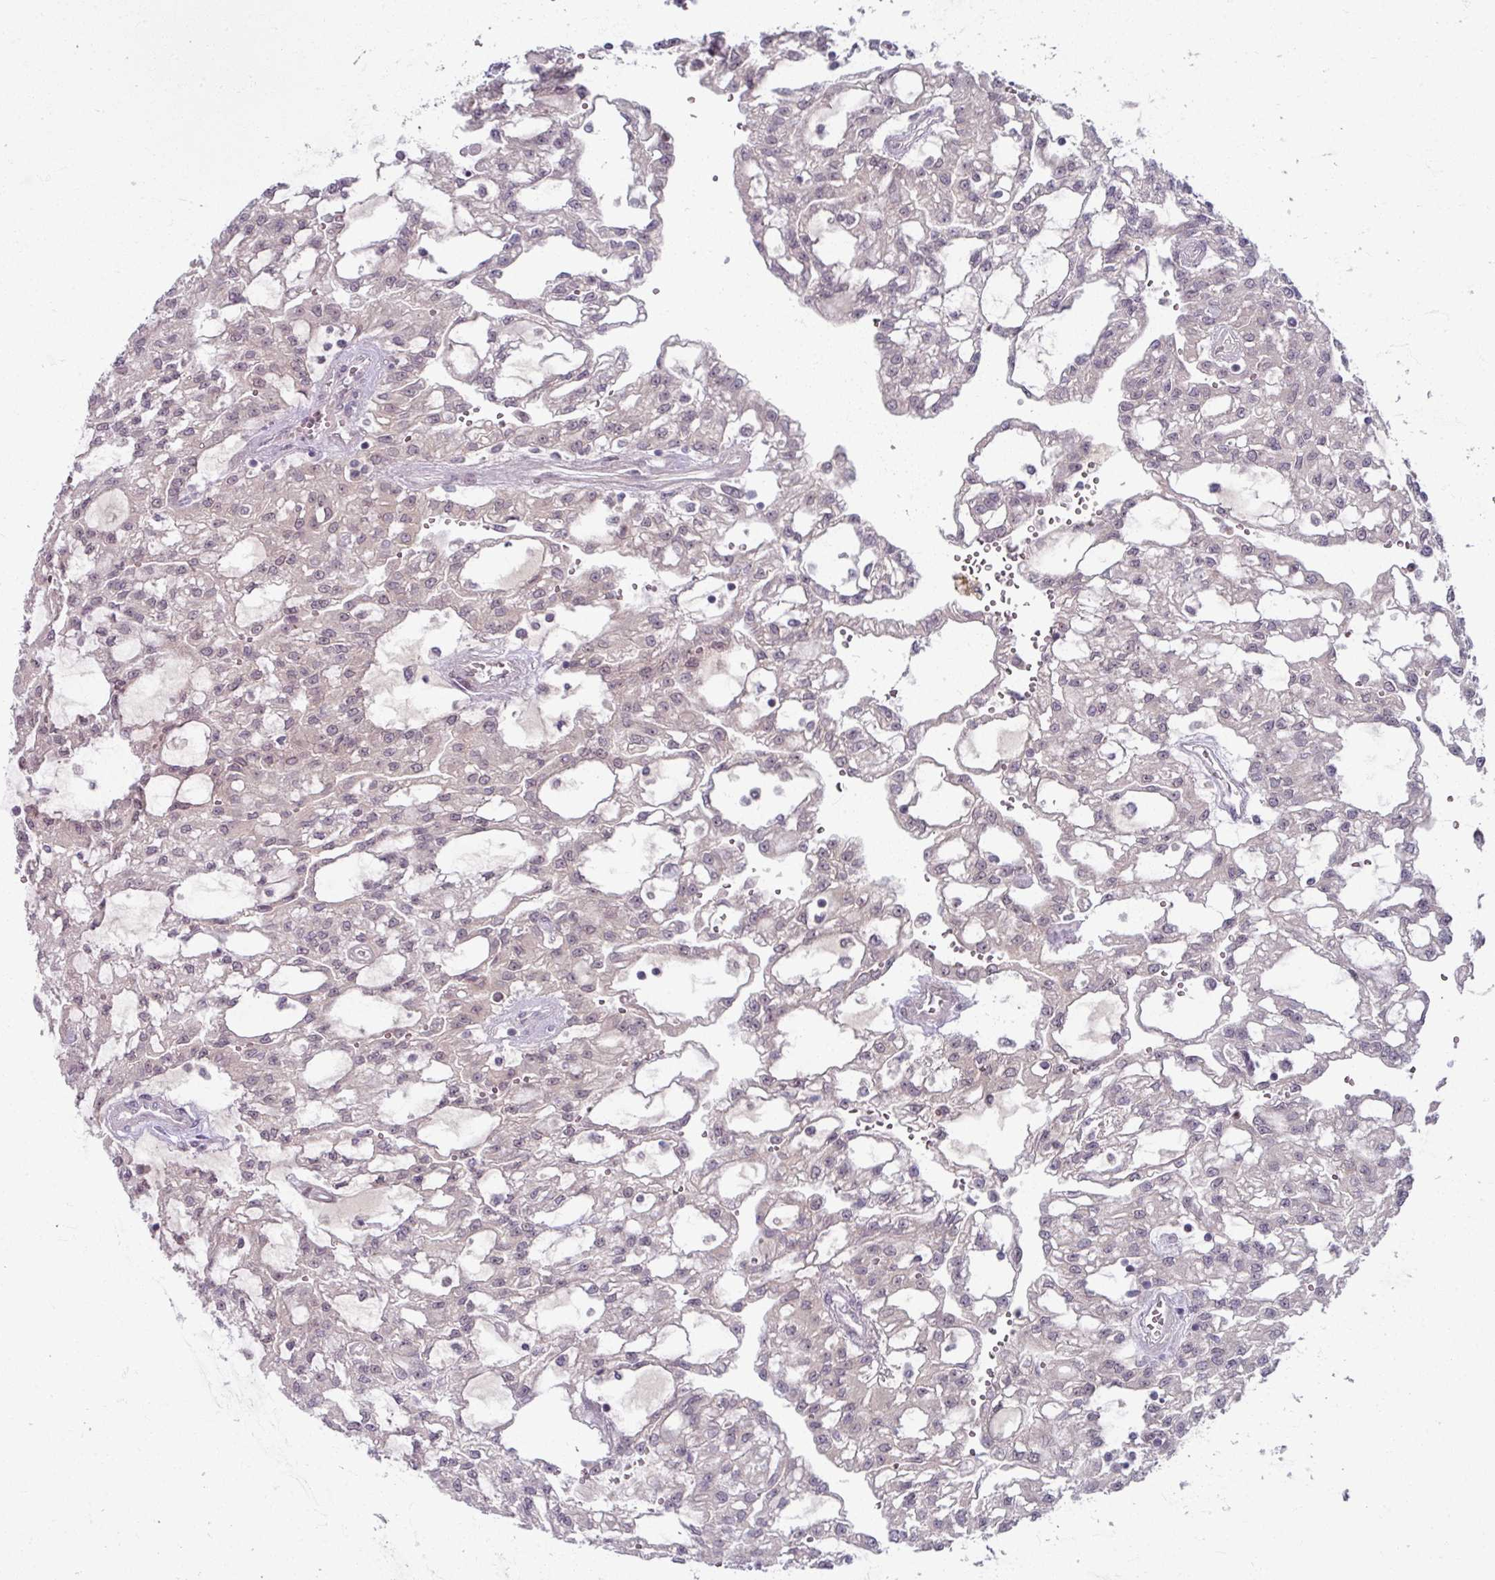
{"staining": {"intensity": "negative", "quantity": "none", "location": "none"}, "tissue": "renal cancer", "cell_type": "Tumor cells", "image_type": "cancer", "snomed": [{"axis": "morphology", "description": "Adenocarcinoma, NOS"}, {"axis": "topography", "description": "Kidney"}], "caption": "High power microscopy photomicrograph of an immunohistochemistry (IHC) histopathology image of adenocarcinoma (renal), revealing no significant expression in tumor cells. (DAB (3,3'-diaminobenzidine) IHC visualized using brightfield microscopy, high magnification).", "gene": "KLC3", "patient": {"sex": "male", "age": 63}}